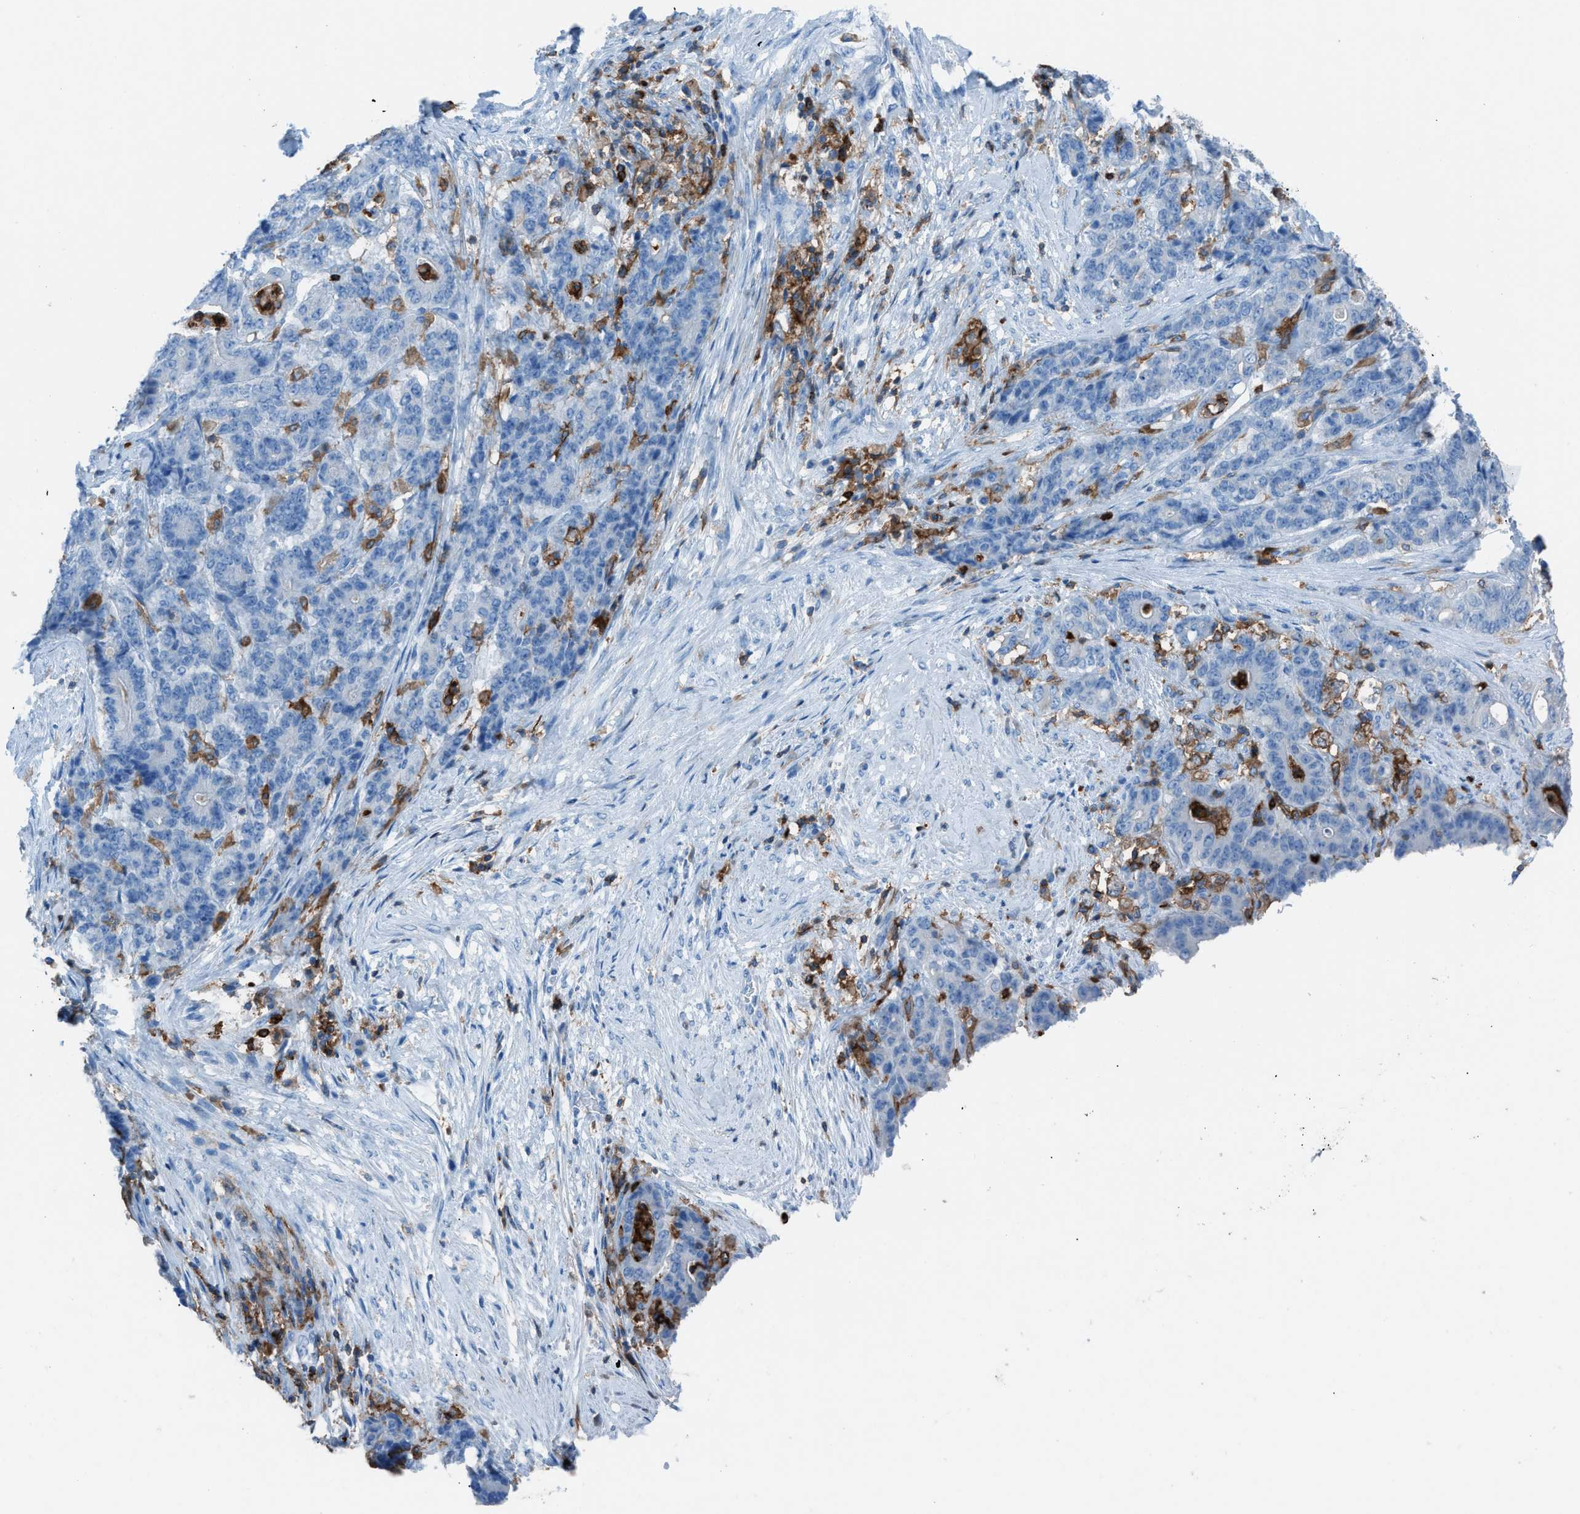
{"staining": {"intensity": "negative", "quantity": "none", "location": "none"}, "tissue": "stomach cancer", "cell_type": "Tumor cells", "image_type": "cancer", "snomed": [{"axis": "morphology", "description": "Adenocarcinoma, NOS"}, {"axis": "topography", "description": "Stomach"}], "caption": "There is no significant staining in tumor cells of stomach adenocarcinoma. (Immunohistochemistry, brightfield microscopy, high magnification).", "gene": "ITGB2", "patient": {"sex": "female", "age": 73}}